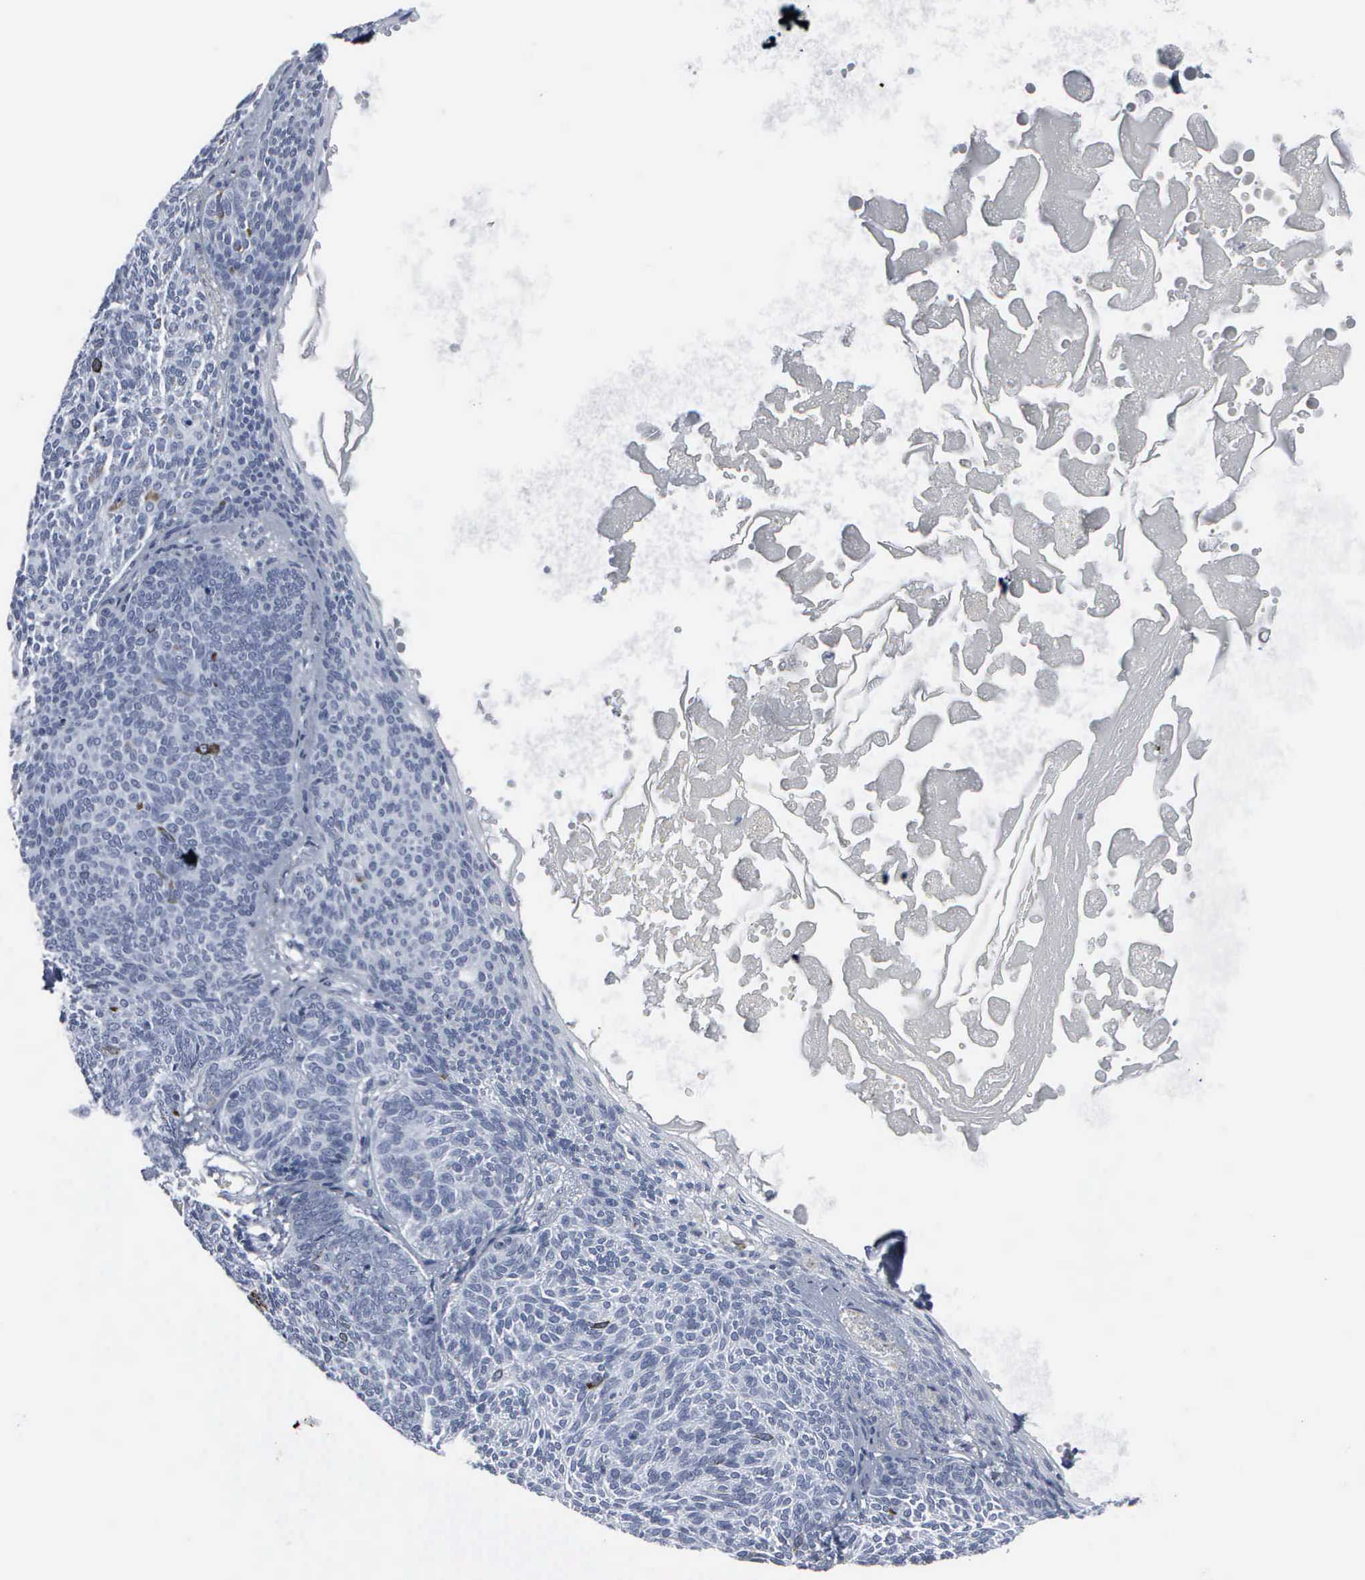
{"staining": {"intensity": "strong", "quantity": "<25%", "location": "cytoplasmic/membranous"}, "tissue": "skin cancer", "cell_type": "Tumor cells", "image_type": "cancer", "snomed": [{"axis": "morphology", "description": "Basal cell carcinoma"}, {"axis": "topography", "description": "Skin"}], "caption": "A micrograph of human basal cell carcinoma (skin) stained for a protein displays strong cytoplasmic/membranous brown staining in tumor cells.", "gene": "CCNB1", "patient": {"sex": "male", "age": 84}}